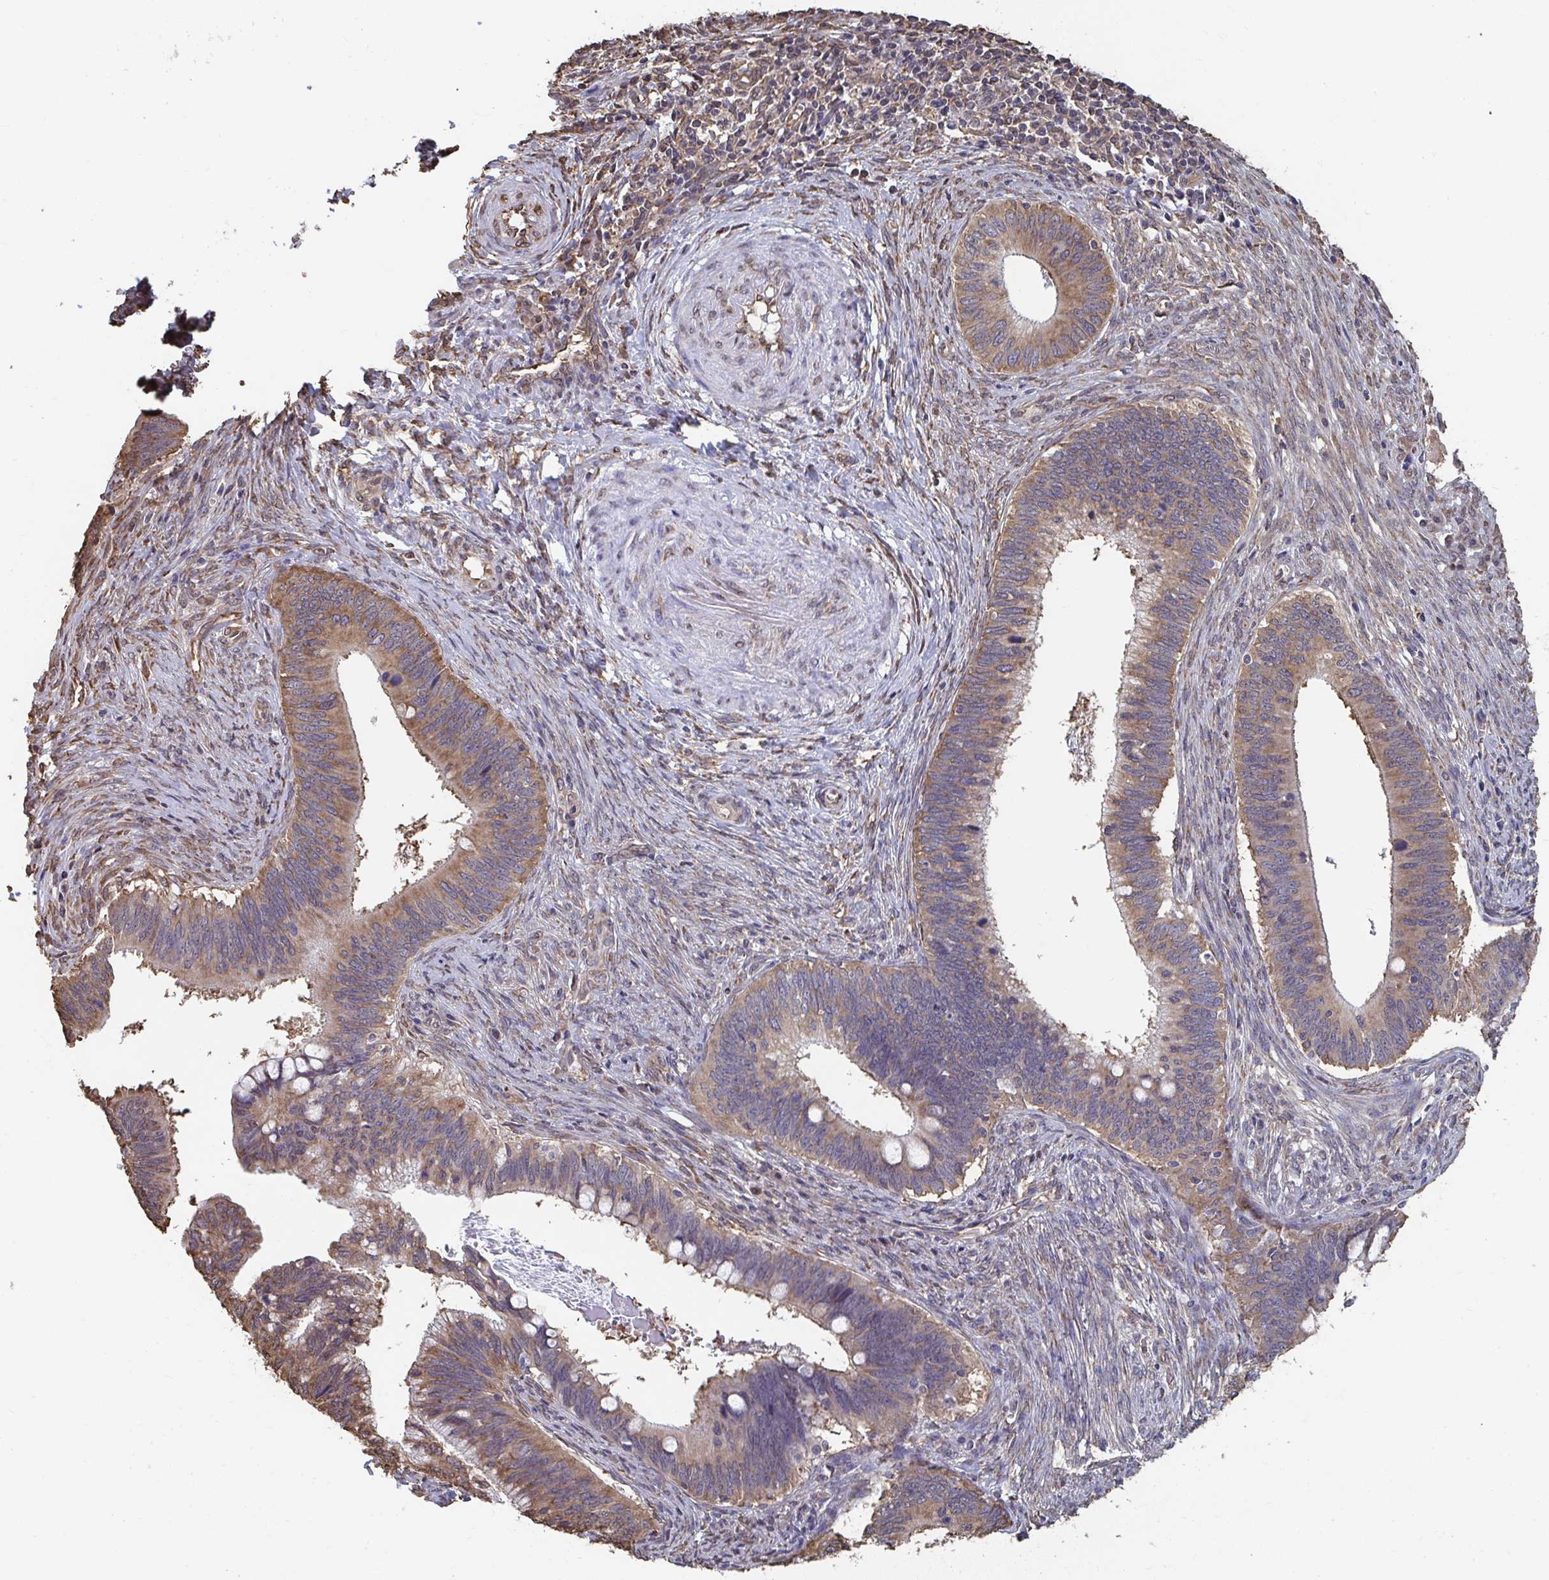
{"staining": {"intensity": "moderate", "quantity": ">75%", "location": "cytoplasmic/membranous"}, "tissue": "cervical cancer", "cell_type": "Tumor cells", "image_type": "cancer", "snomed": [{"axis": "morphology", "description": "Adenocarcinoma, NOS"}, {"axis": "topography", "description": "Cervix"}], "caption": "This is an image of immunohistochemistry (IHC) staining of cervical cancer (adenocarcinoma), which shows moderate positivity in the cytoplasmic/membranous of tumor cells.", "gene": "SYNCRIP", "patient": {"sex": "female", "age": 42}}